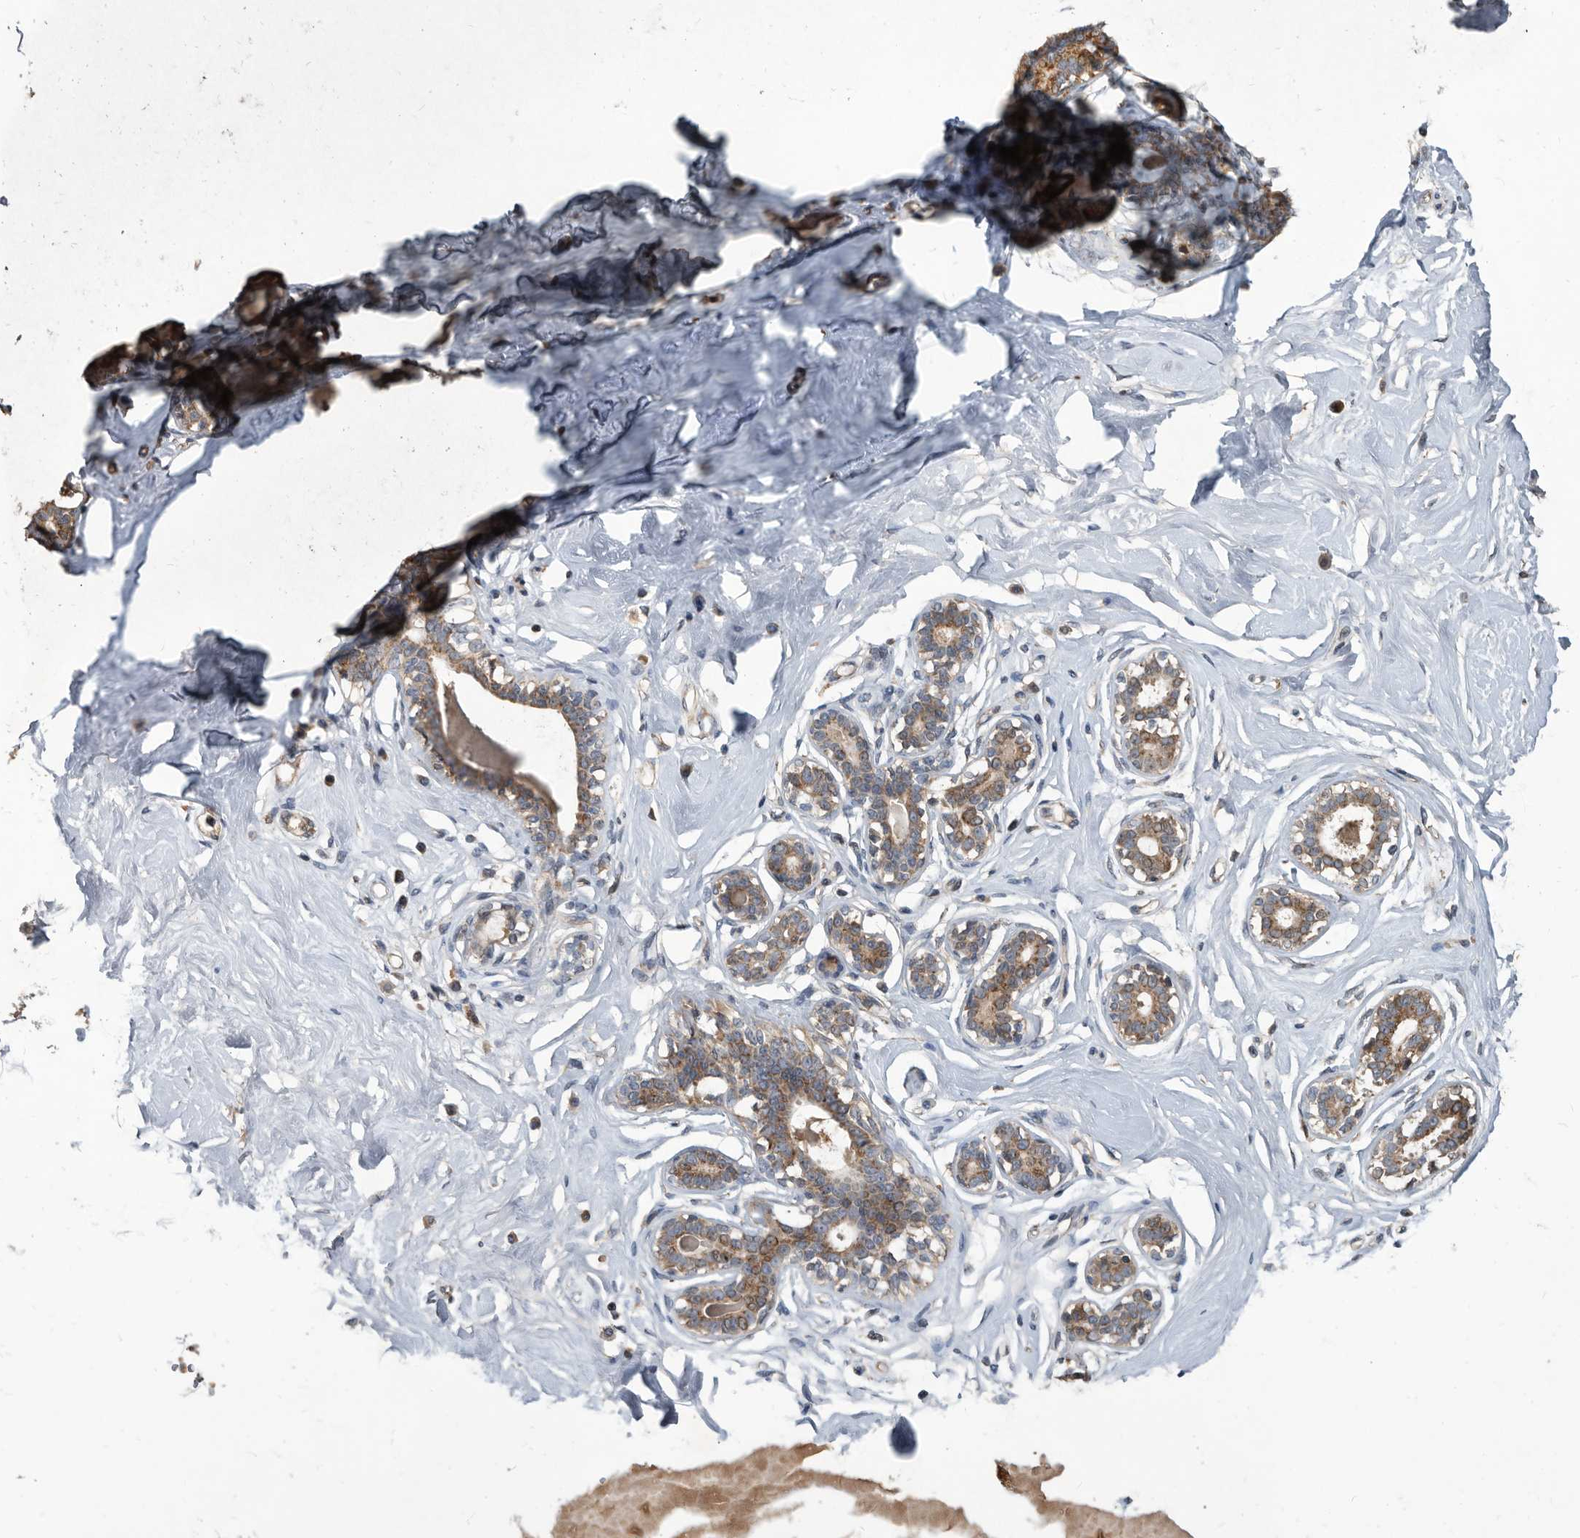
{"staining": {"intensity": "moderate", "quantity": ">75%", "location": "cytoplasmic/membranous"}, "tissue": "breast", "cell_type": "Glandular cells", "image_type": "normal", "snomed": [{"axis": "morphology", "description": "Normal tissue, NOS"}, {"axis": "morphology", "description": "Adenoma, NOS"}, {"axis": "topography", "description": "Breast"}], "caption": "Human breast stained for a protein (brown) shows moderate cytoplasmic/membranous positive expression in approximately >75% of glandular cells.", "gene": "PI15", "patient": {"sex": "female", "age": 23}}